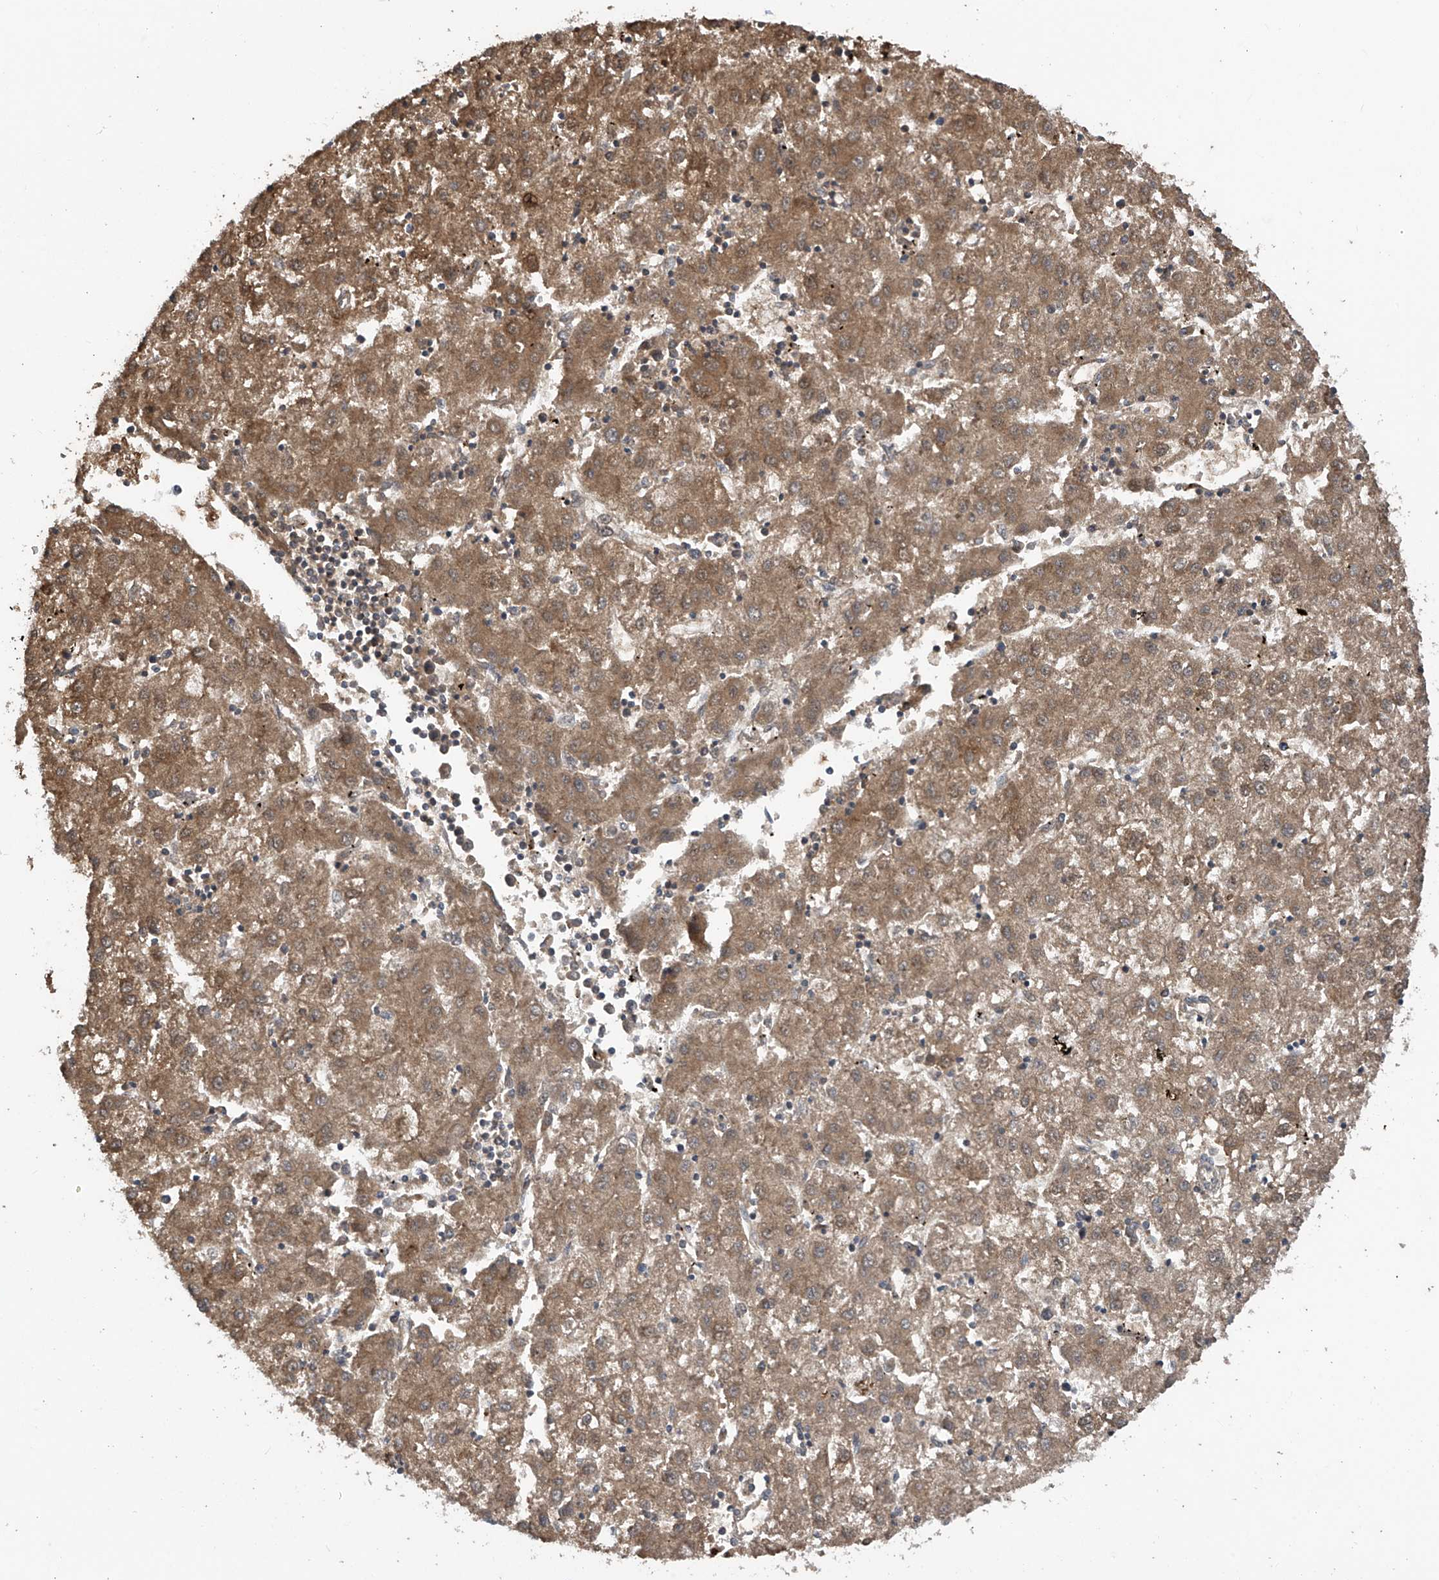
{"staining": {"intensity": "moderate", "quantity": ">75%", "location": "cytoplasmic/membranous"}, "tissue": "liver cancer", "cell_type": "Tumor cells", "image_type": "cancer", "snomed": [{"axis": "morphology", "description": "Carcinoma, Hepatocellular, NOS"}, {"axis": "topography", "description": "Liver"}], "caption": "A high-resolution image shows IHC staining of liver hepatocellular carcinoma, which demonstrates moderate cytoplasmic/membranous positivity in about >75% of tumor cells.", "gene": "COMMD1", "patient": {"sex": "male", "age": 72}}